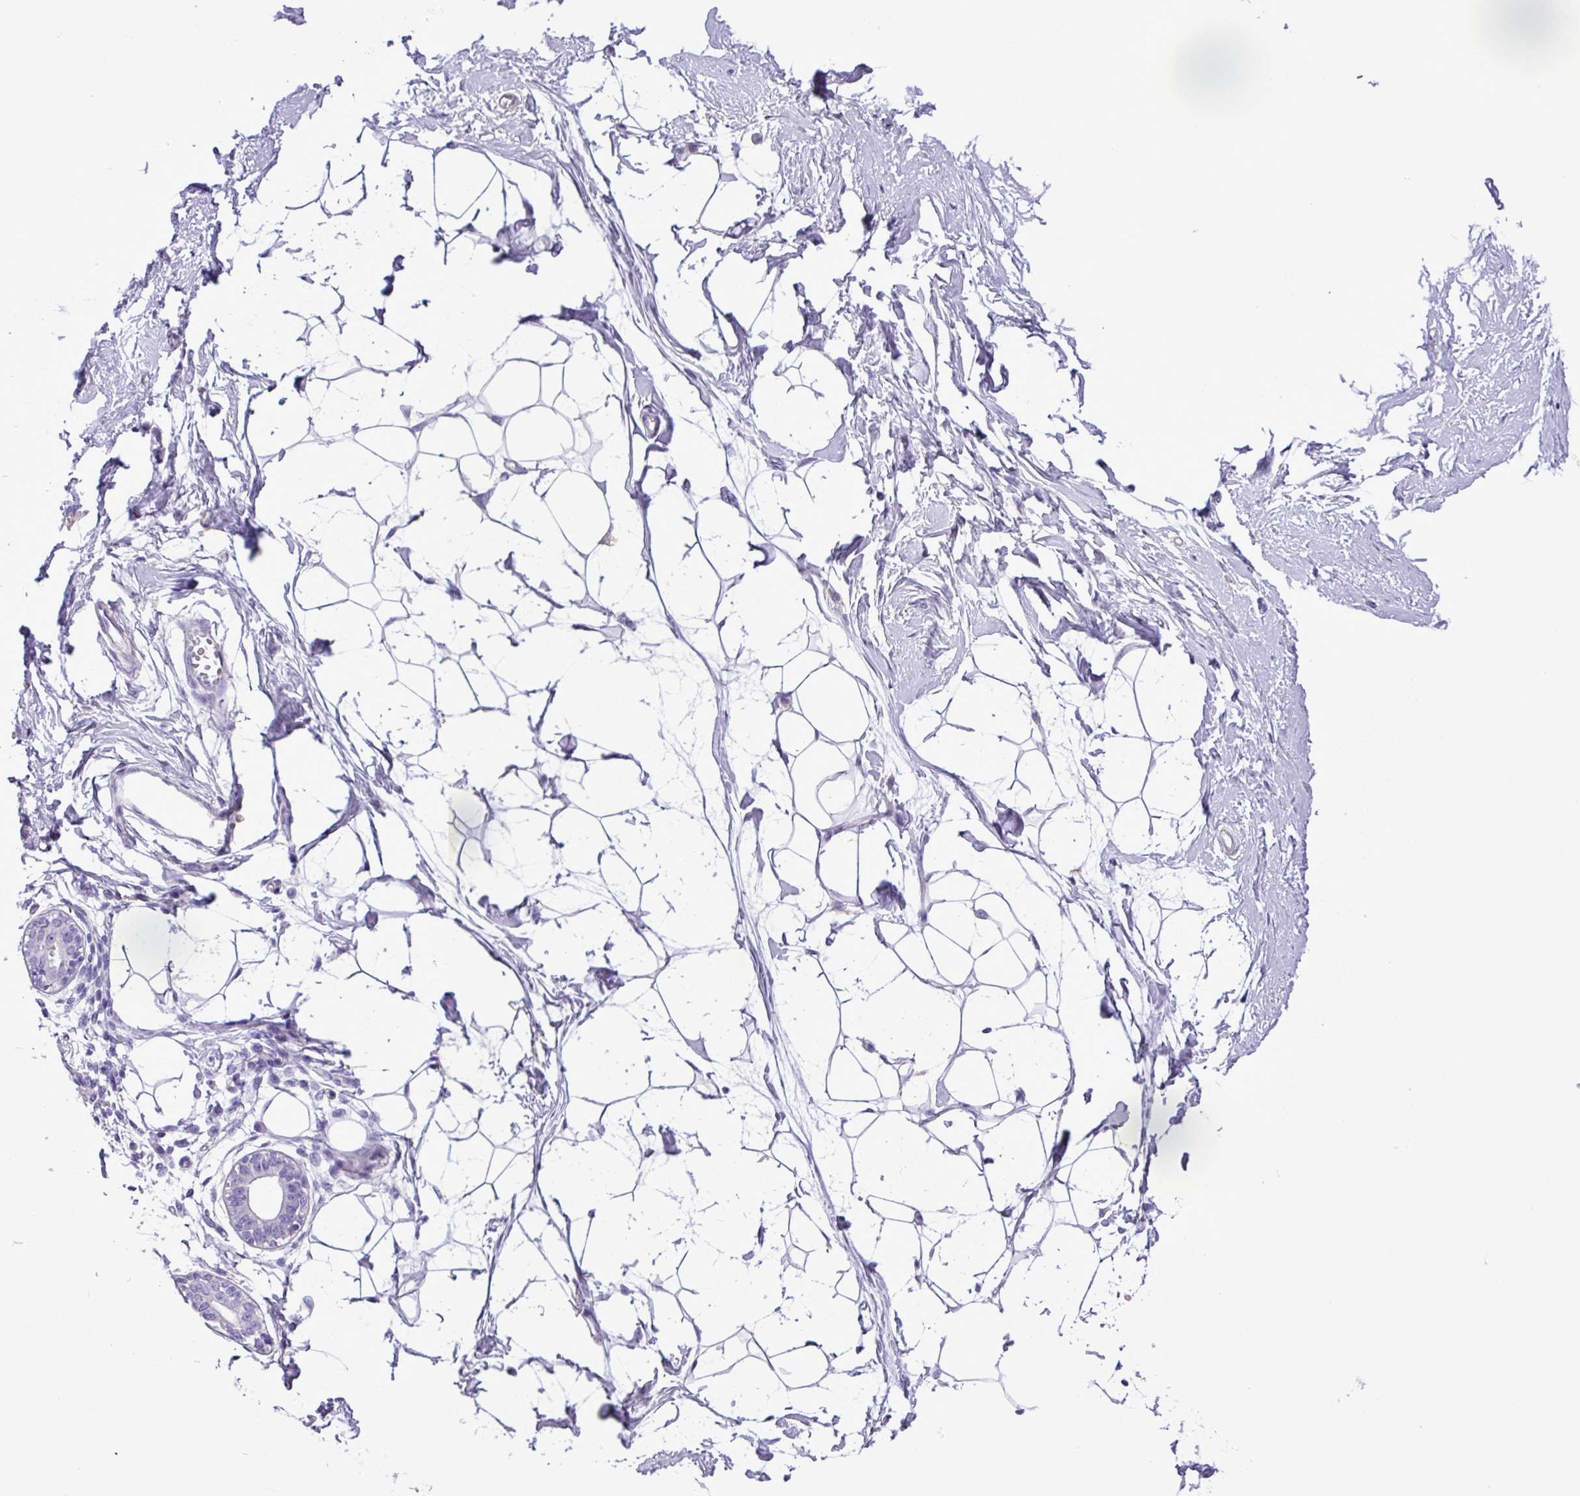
{"staining": {"intensity": "negative", "quantity": "none", "location": "none"}, "tissue": "breast", "cell_type": "Adipocytes", "image_type": "normal", "snomed": [{"axis": "morphology", "description": "Normal tissue, NOS"}, {"axis": "topography", "description": "Breast"}], "caption": "Micrograph shows no protein staining in adipocytes of benign breast. (Stains: DAB IHC with hematoxylin counter stain, Microscopy: brightfield microscopy at high magnification).", "gene": "ZNF334", "patient": {"sex": "female", "age": 45}}